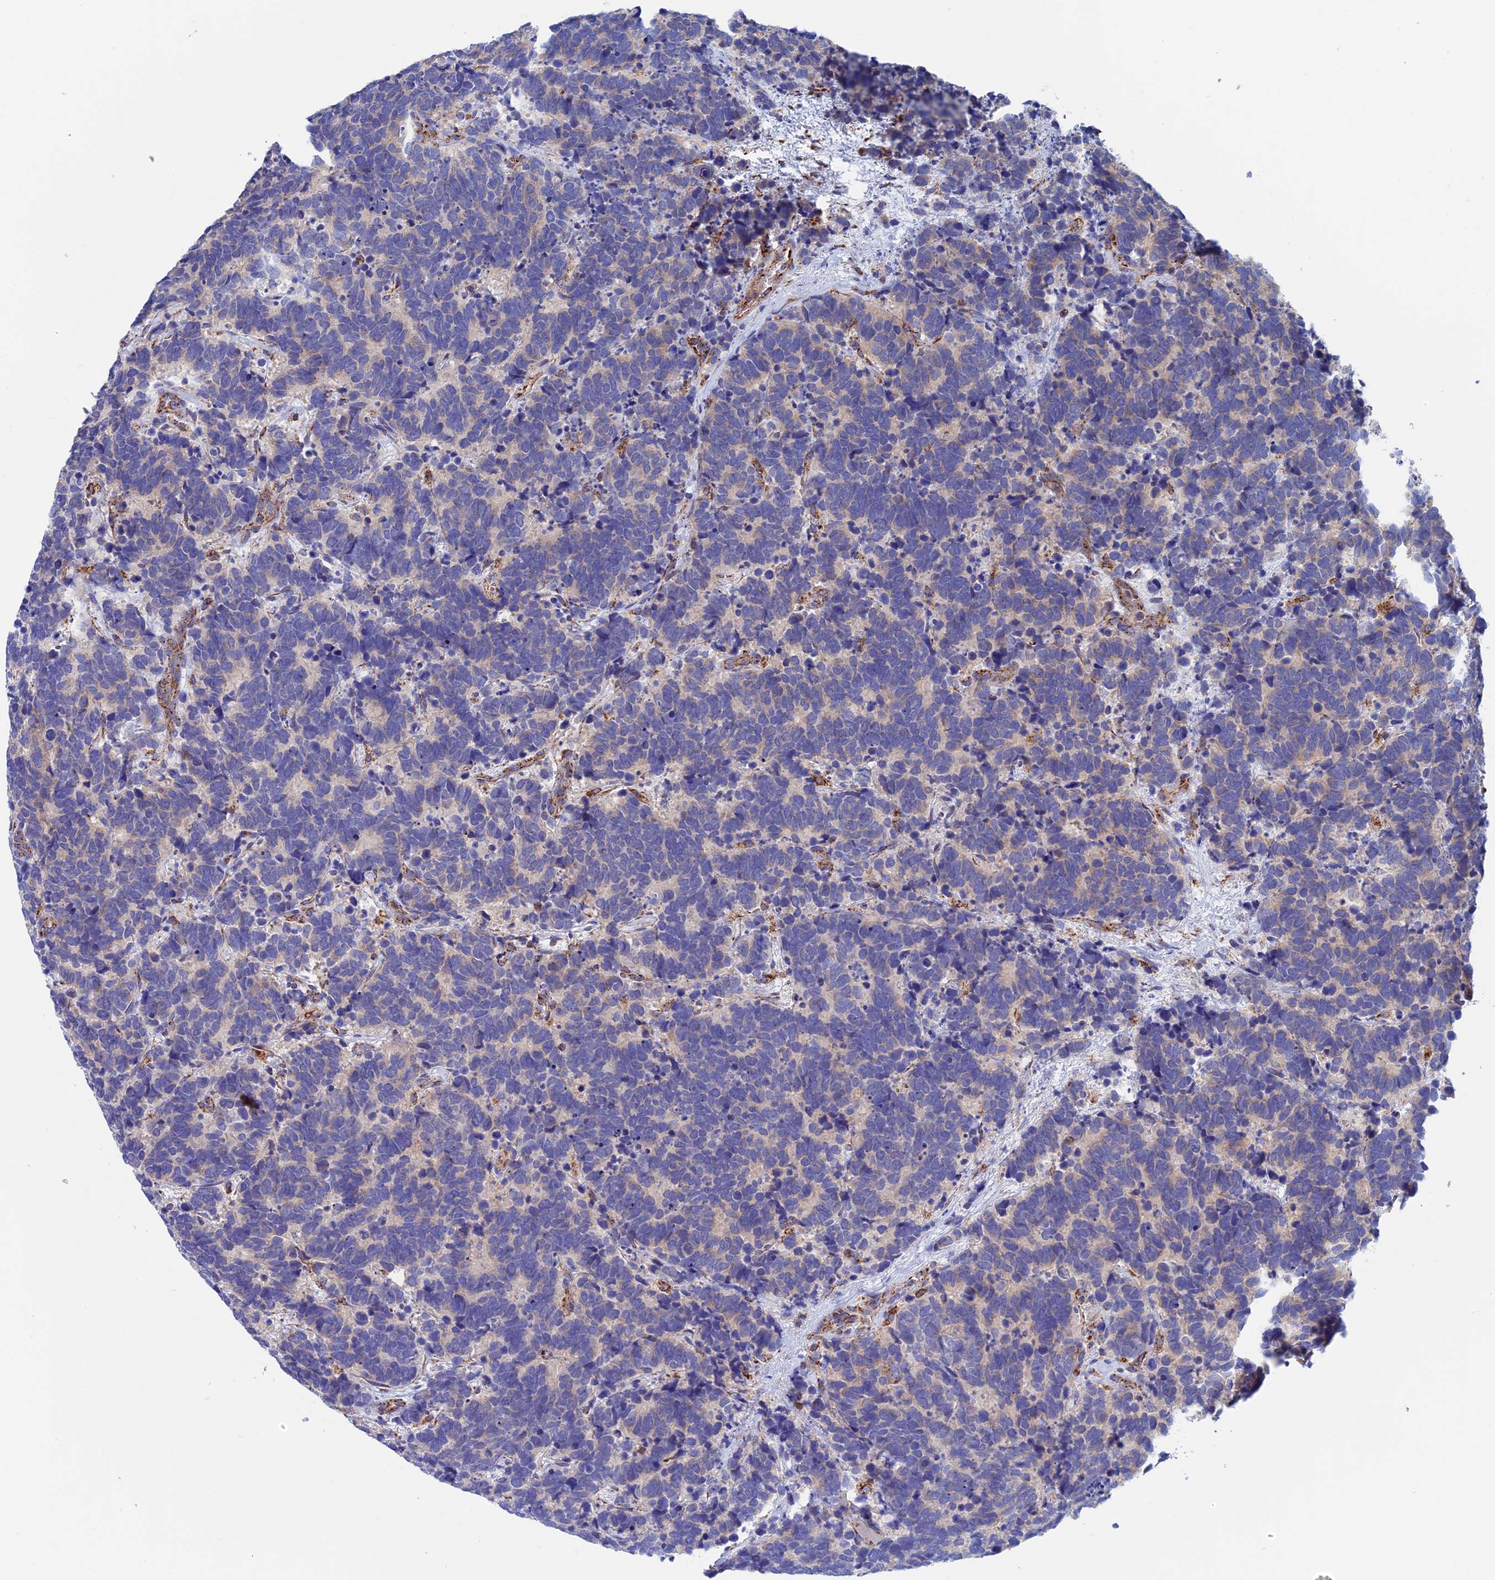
{"staining": {"intensity": "negative", "quantity": "none", "location": "none"}, "tissue": "carcinoid", "cell_type": "Tumor cells", "image_type": "cancer", "snomed": [{"axis": "morphology", "description": "Carcinoma, NOS"}, {"axis": "morphology", "description": "Carcinoid, malignant, NOS"}, {"axis": "topography", "description": "Urinary bladder"}], "caption": "Tumor cells are negative for protein expression in human carcinoid.", "gene": "WDR83", "patient": {"sex": "male", "age": 57}}